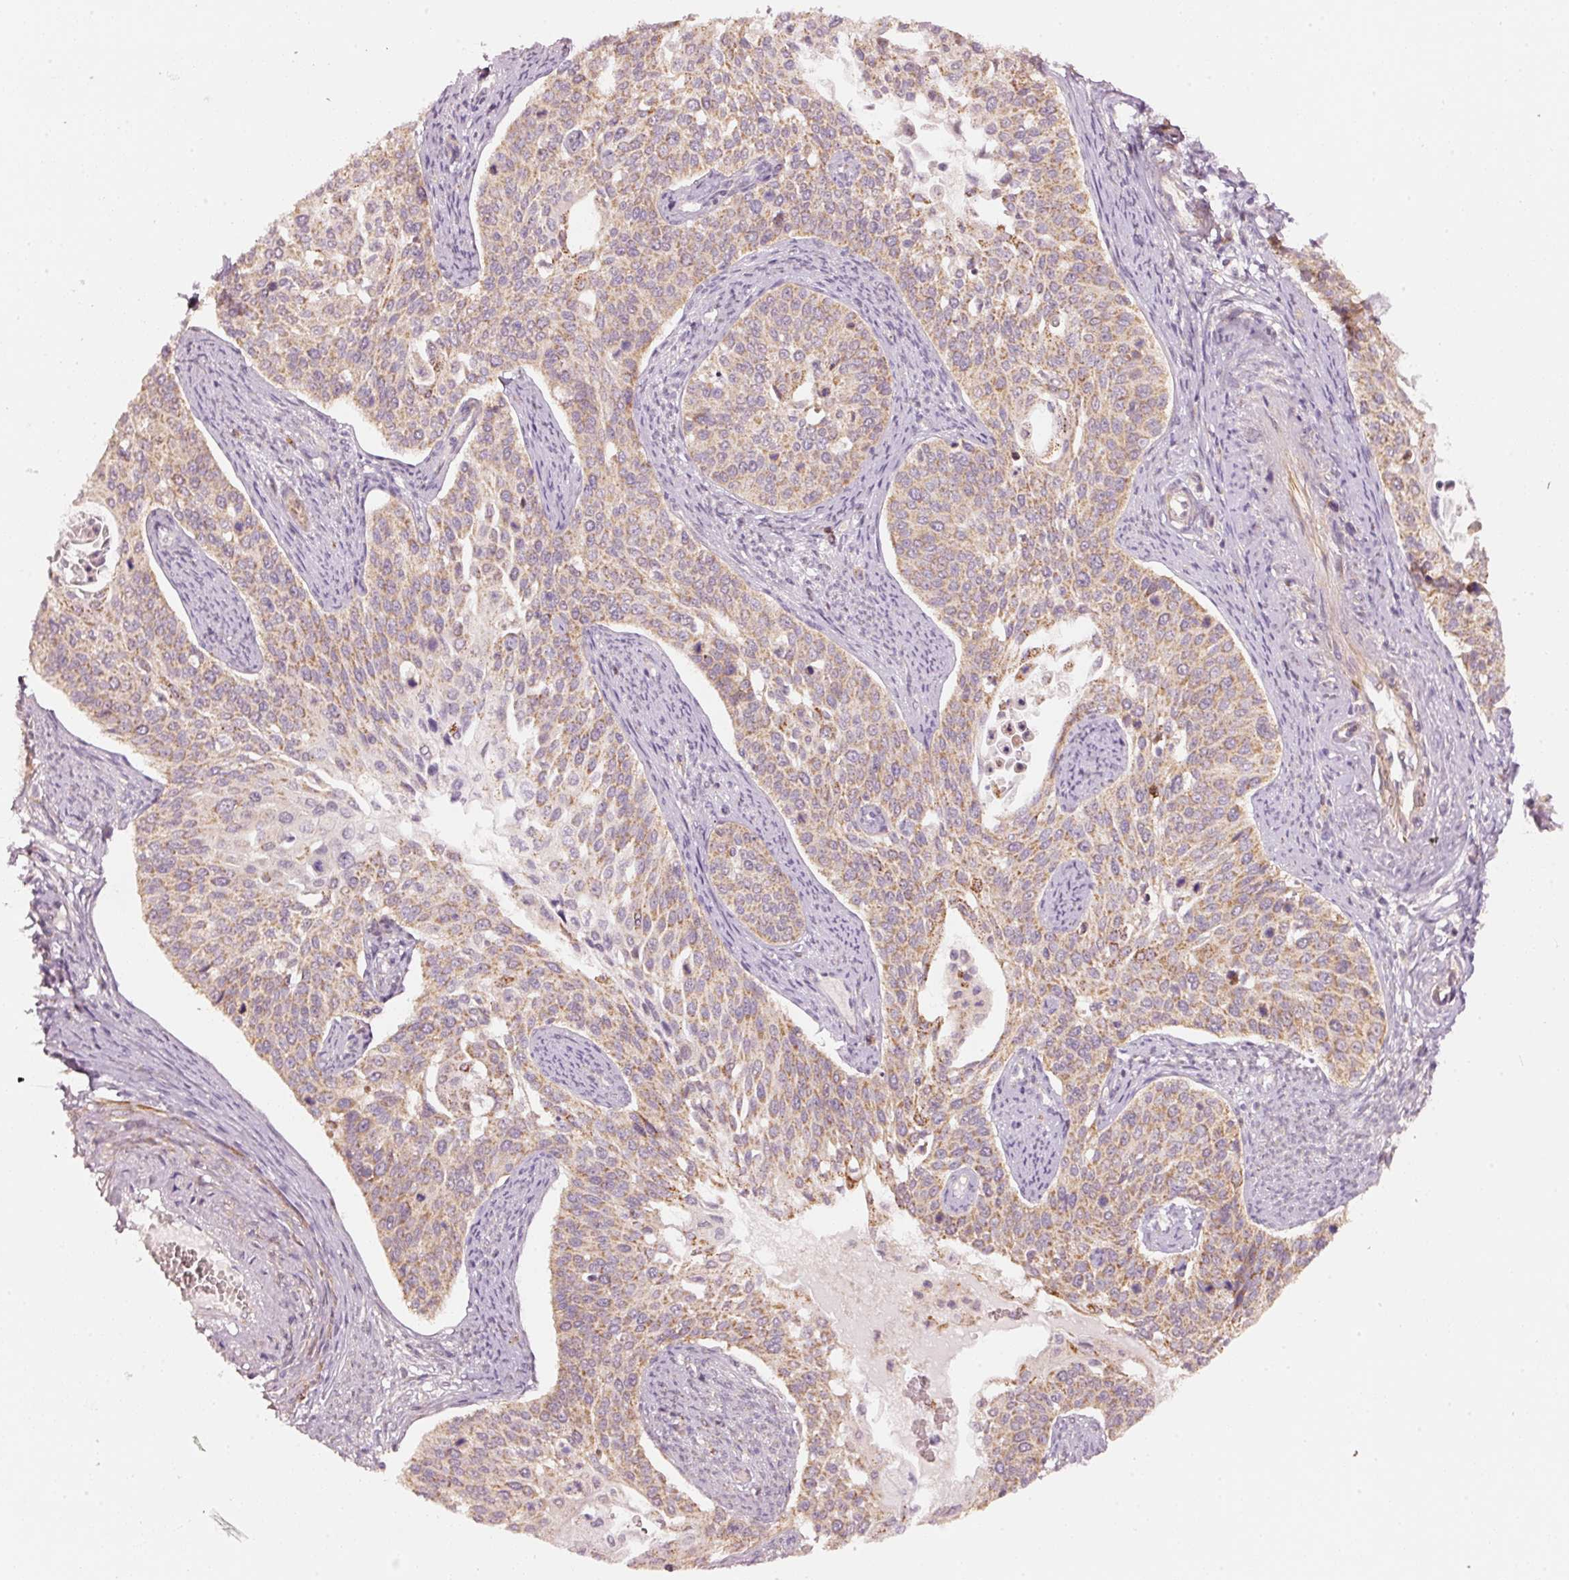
{"staining": {"intensity": "moderate", "quantity": ">75%", "location": "cytoplasmic/membranous"}, "tissue": "cervical cancer", "cell_type": "Tumor cells", "image_type": "cancer", "snomed": [{"axis": "morphology", "description": "Squamous cell carcinoma, NOS"}, {"axis": "topography", "description": "Cervix"}], "caption": "Immunohistochemistry (DAB) staining of cervical cancer displays moderate cytoplasmic/membranous protein positivity in approximately >75% of tumor cells.", "gene": "ARHGAP22", "patient": {"sex": "female", "age": 44}}